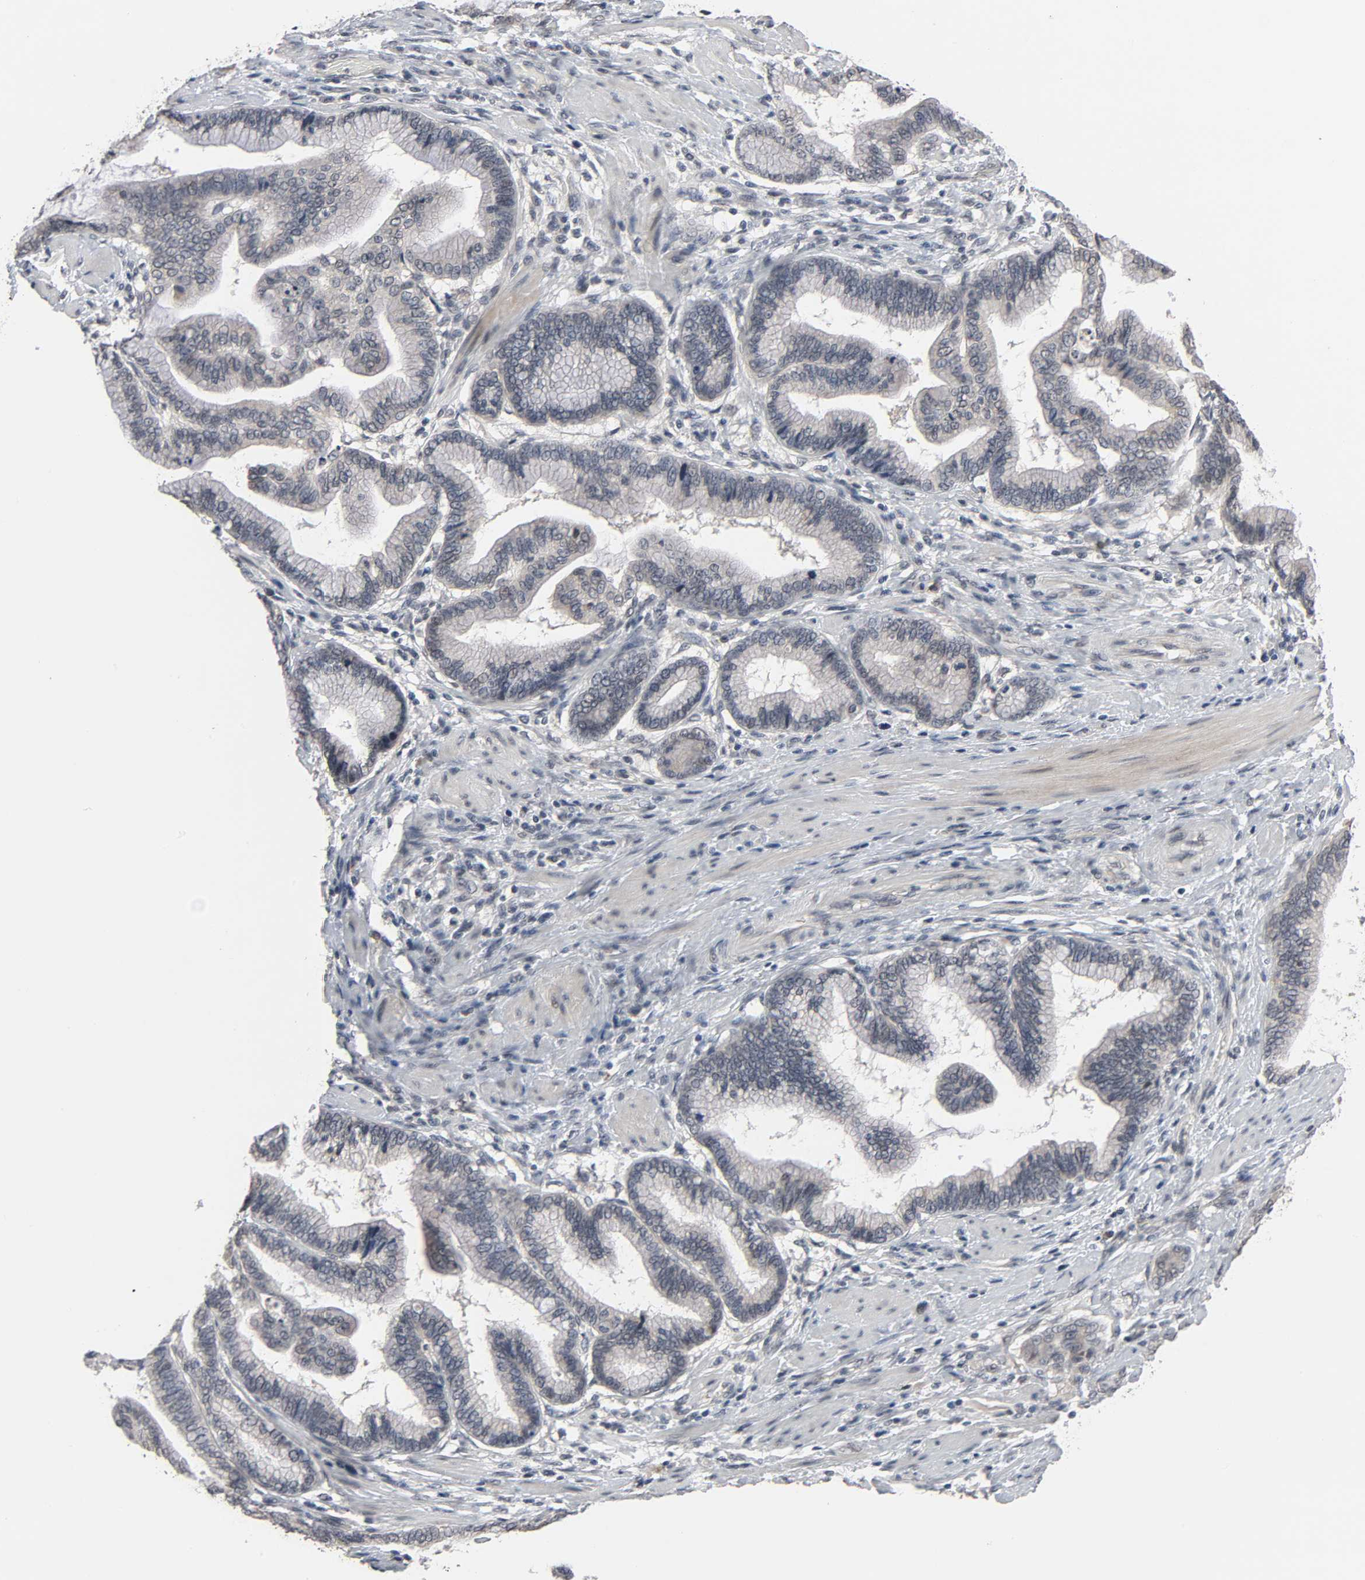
{"staining": {"intensity": "weak", "quantity": "25%-75%", "location": "cytoplasmic/membranous"}, "tissue": "pancreatic cancer", "cell_type": "Tumor cells", "image_type": "cancer", "snomed": [{"axis": "morphology", "description": "Adenocarcinoma, NOS"}, {"axis": "topography", "description": "Pancreas"}], "caption": "Adenocarcinoma (pancreatic) stained for a protein (brown) reveals weak cytoplasmic/membranous positive staining in about 25%-75% of tumor cells.", "gene": "MT3", "patient": {"sex": "female", "age": 64}}